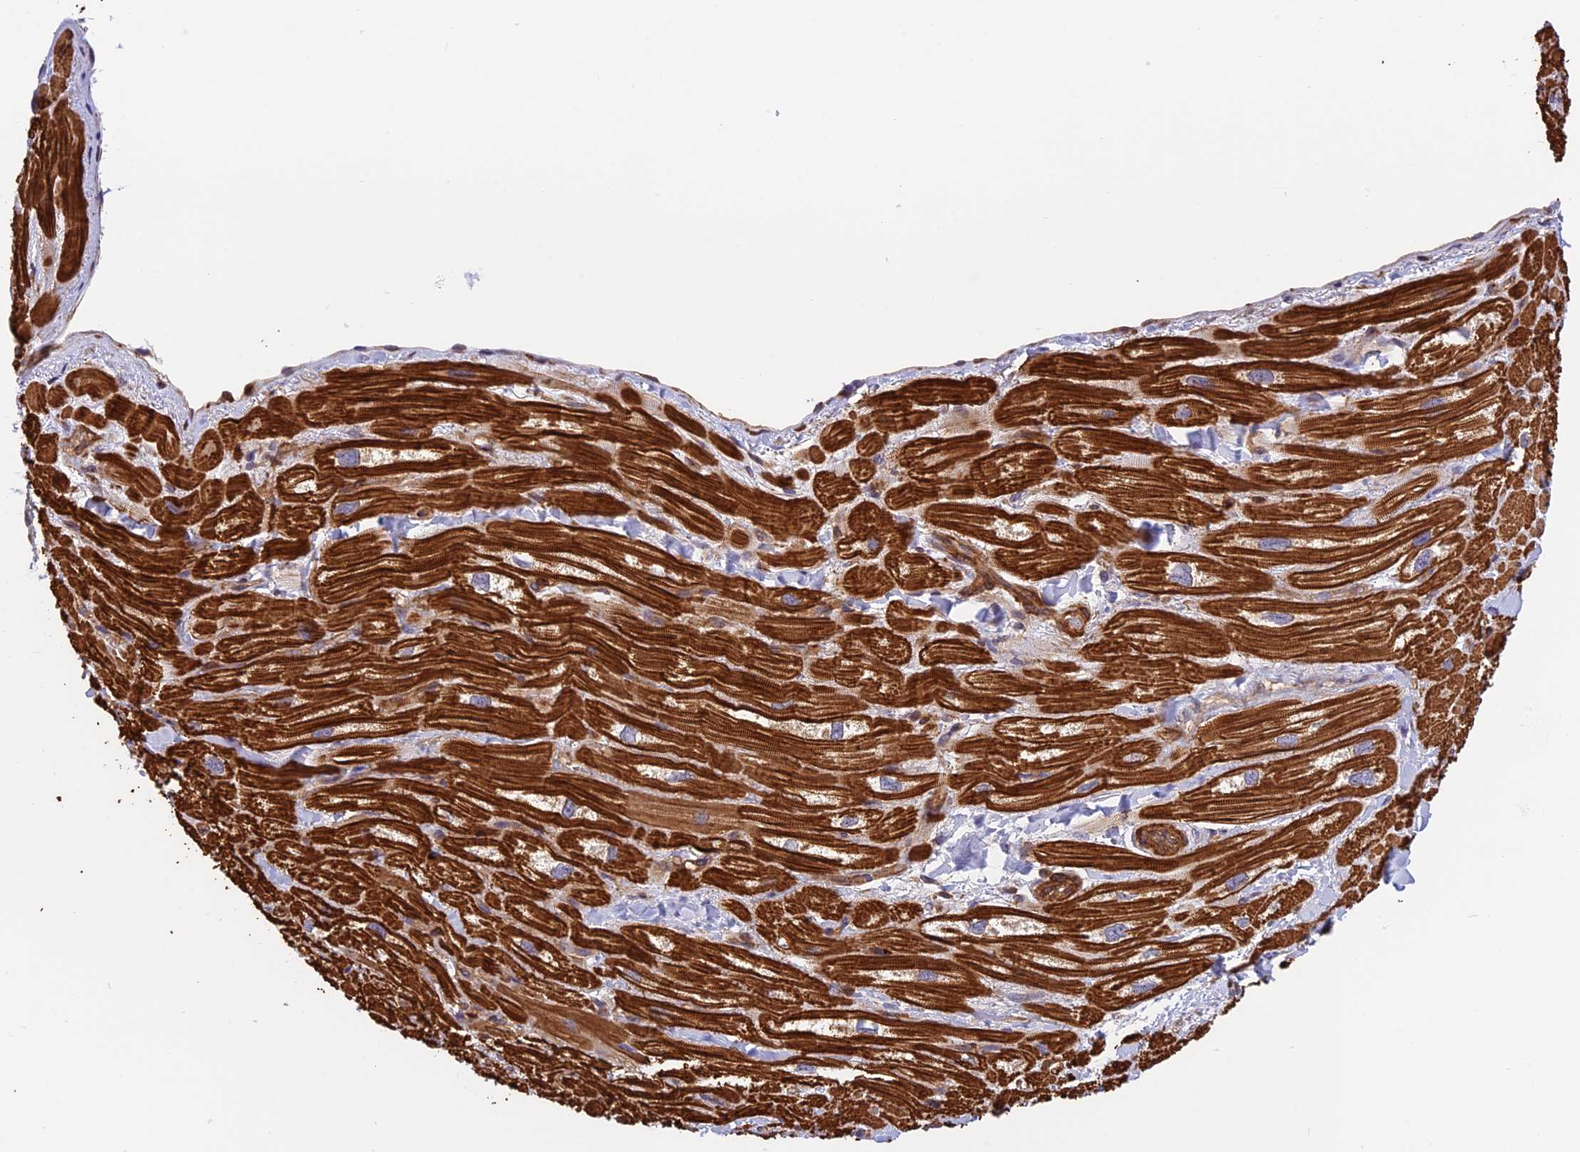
{"staining": {"intensity": "strong", "quantity": ">75%", "location": "cytoplasmic/membranous"}, "tissue": "heart muscle", "cell_type": "Cardiomyocytes", "image_type": "normal", "snomed": [{"axis": "morphology", "description": "Normal tissue, NOS"}, {"axis": "topography", "description": "Heart"}], "caption": "An immunohistochemistry (IHC) micrograph of unremarkable tissue is shown. Protein staining in brown highlights strong cytoplasmic/membranous positivity in heart muscle within cardiomyocytes. (IHC, brightfield microscopy, high magnification).", "gene": "EVI5L", "patient": {"sex": "male", "age": 65}}